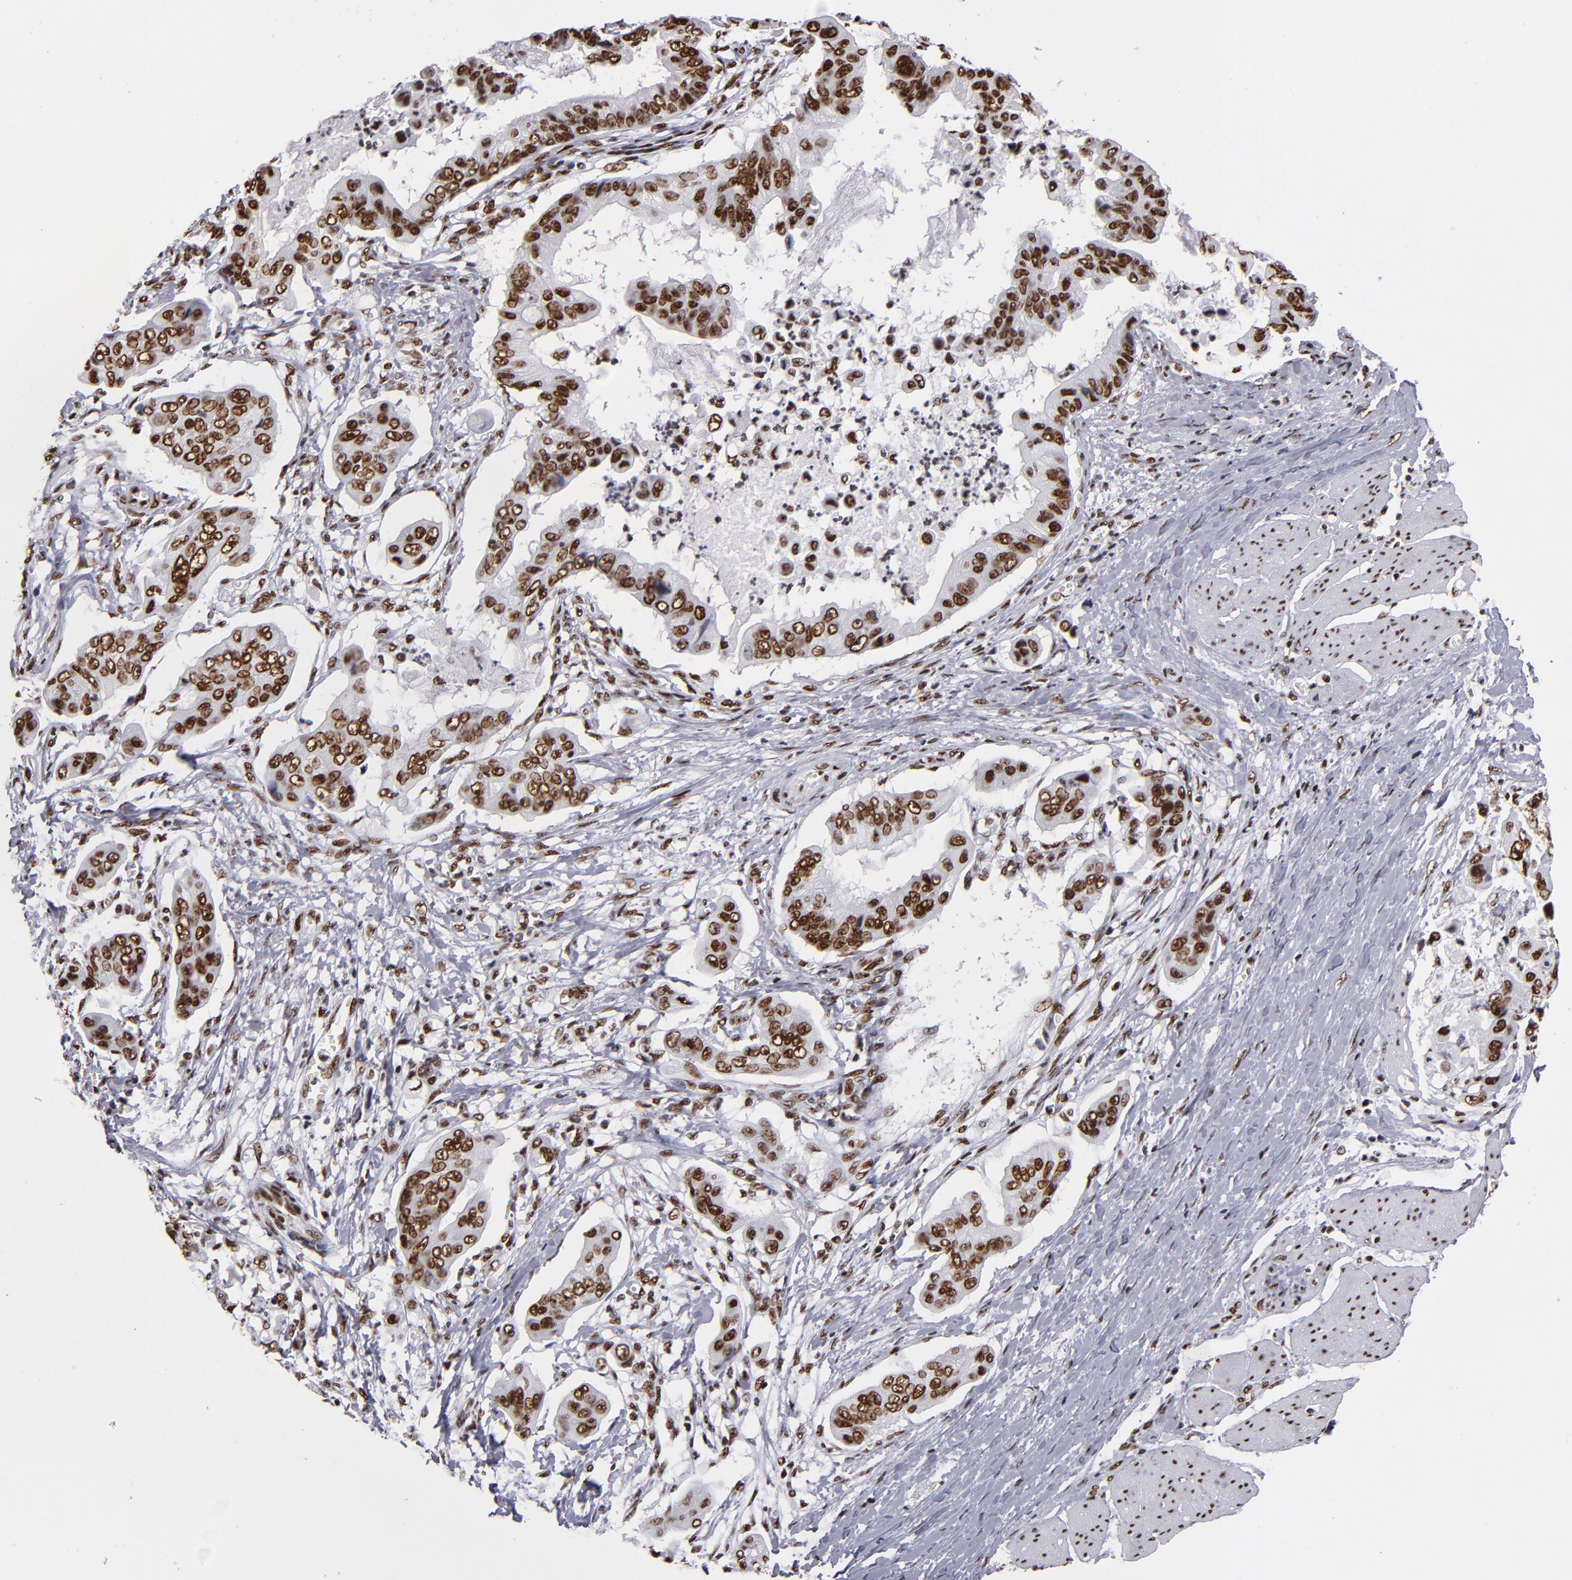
{"staining": {"intensity": "strong", "quantity": ">75%", "location": "nuclear"}, "tissue": "stomach cancer", "cell_type": "Tumor cells", "image_type": "cancer", "snomed": [{"axis": "morphology", "description": "Adenocarcinoma, NOS"}, {"axis": "topography", "description": "Stomach, upper"}], "caption": "Tumor cells demonstrate strong nuclear staining in approximately >75% of cells in stomach cancer.", "gene": "MRE11", "patient": {"sex": "male", "age": 80}}